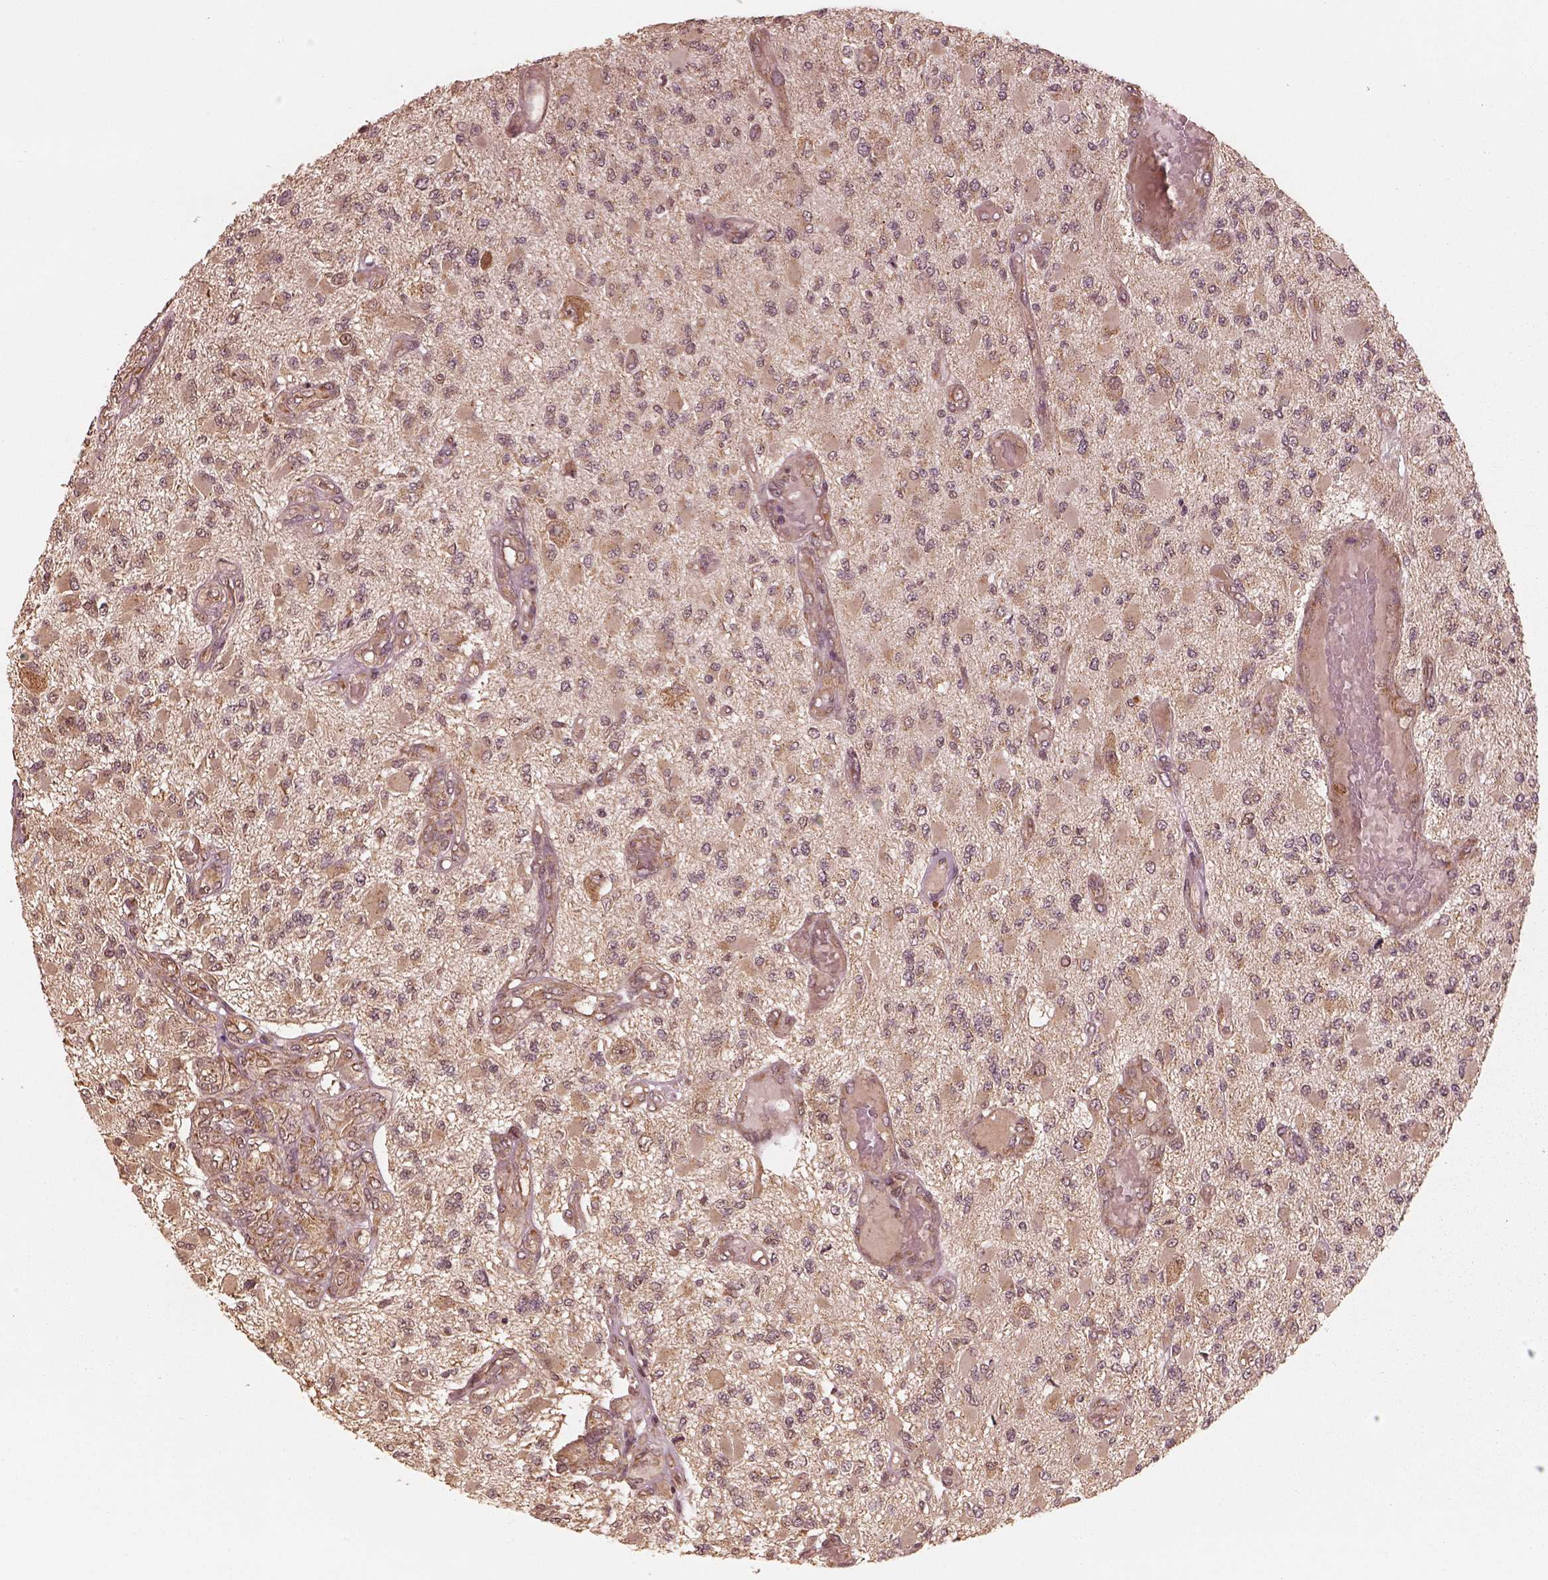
{"staining": {"intensity": "weak", "quantity": ">75%", "location": "cytoplasmic/membranous"}, "tissue": "glioma", "cell_type": "Tumor cells", "image_type": "cancer", "snomed": [{"axis": "morphology", "description": "Glioma, malignant, High grade"}, {"axis": "topography", "description": "Brain"}], "caption": "IHC micrograph of neoplastic tissue: human malignant glioma (high-grade) stained using immunohistochemistry (IHC) displays low levels of weak protein expression localized specifically in the cytoplasmic/membranous of tumor cells, appearing as a cytoplasmic/membranous brown color.", "gene": "DNAJC25", "patient": {"sex": "female", "age": 63}}